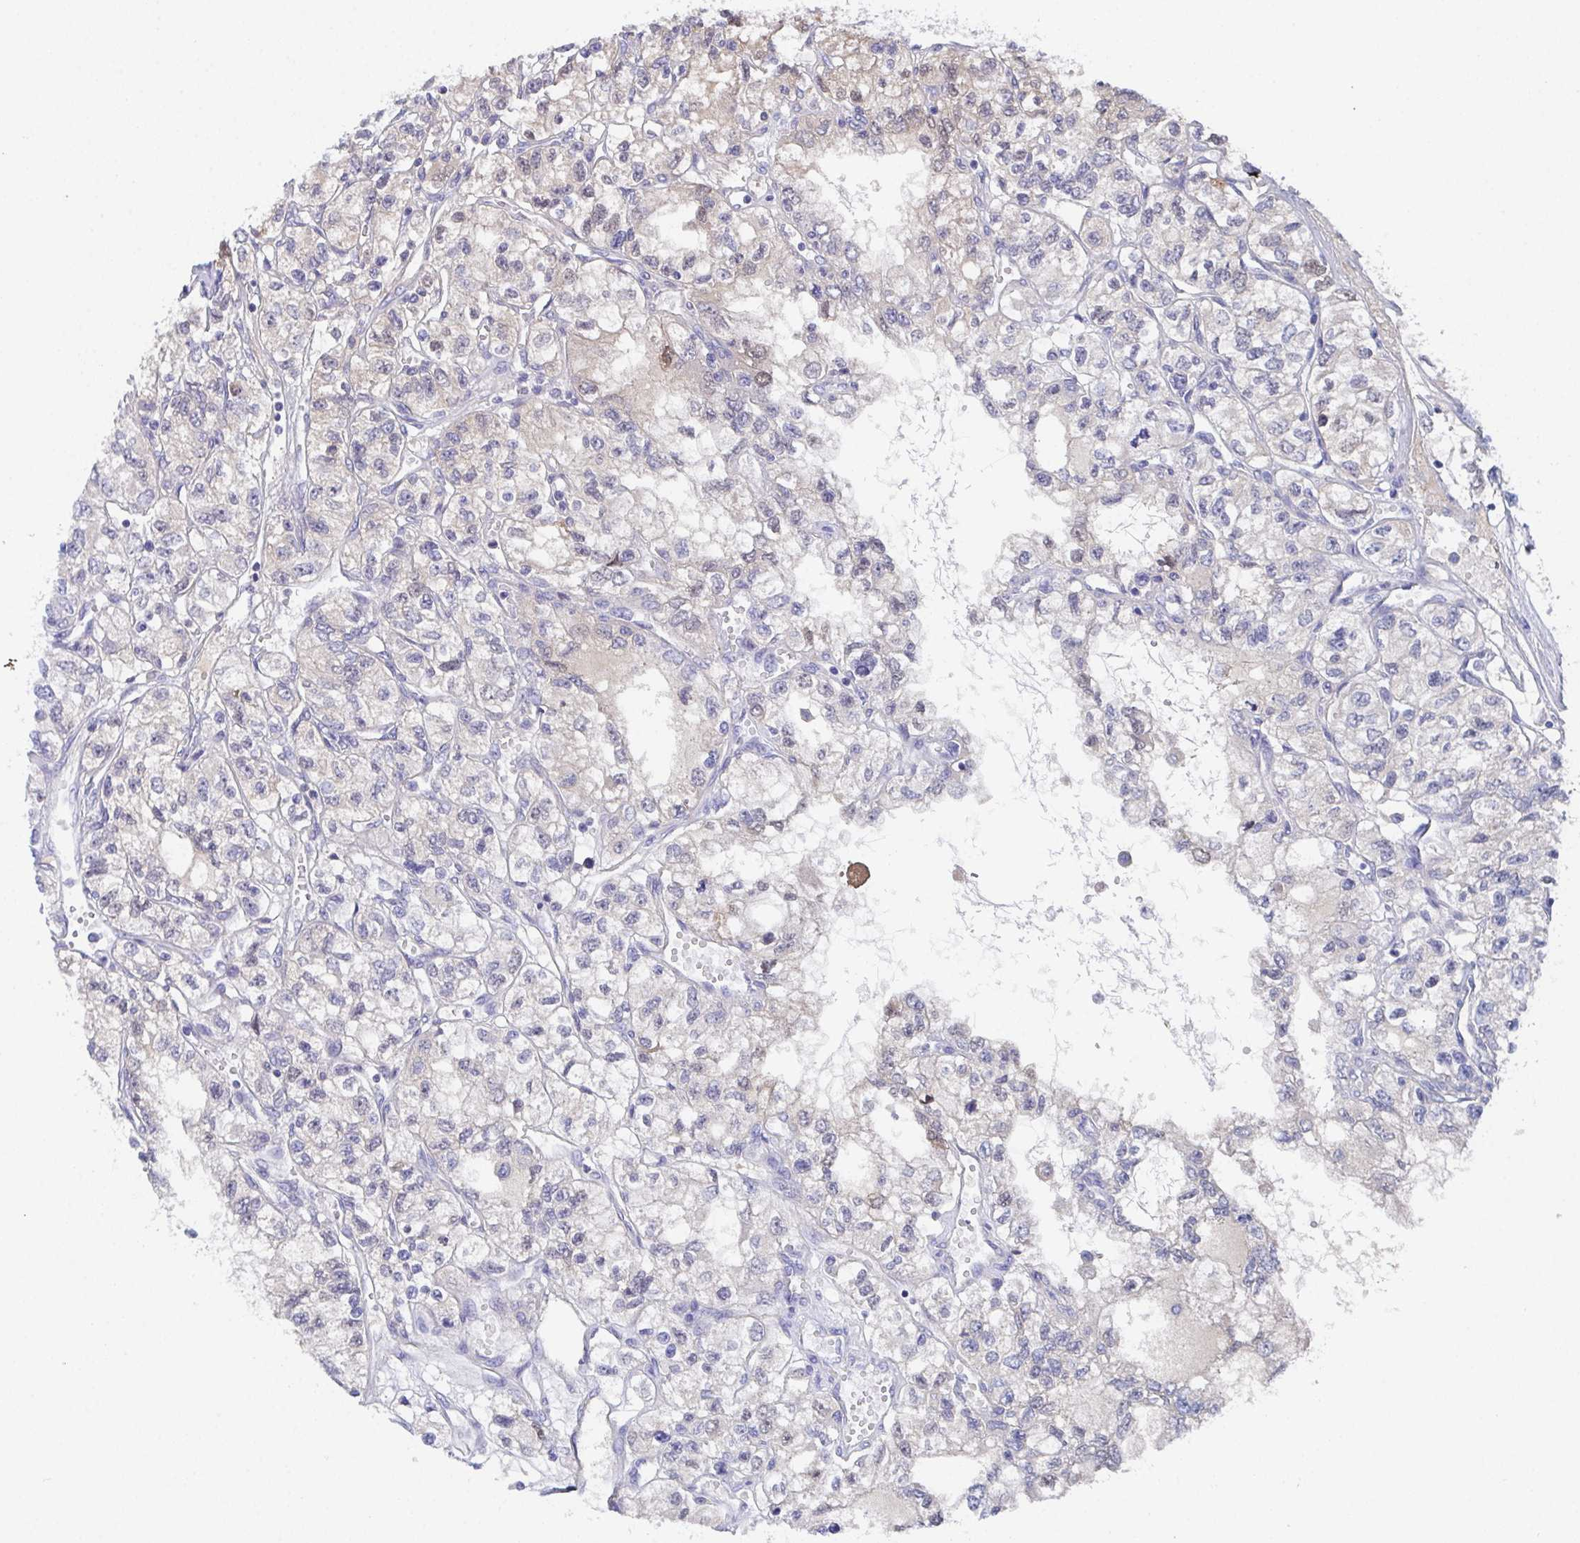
{"staining": {"intensity": "negative", "quantity": "none", "location": "none"}, "tissue": "renal cancer", "cell_type": "Tumor cells", "image_type": "cancer", "snomed": [{"axis": "morphology", "description": "Adenocarcinoma, NOS"}, {"axis": "topography", "description": "Kidney"}], "caption": "An image of renal cancer stained for a protein exhibits no brown staining in tumor cells.", "gene": "SSC4D", "patient": {"sex": "female", "age": 59}}